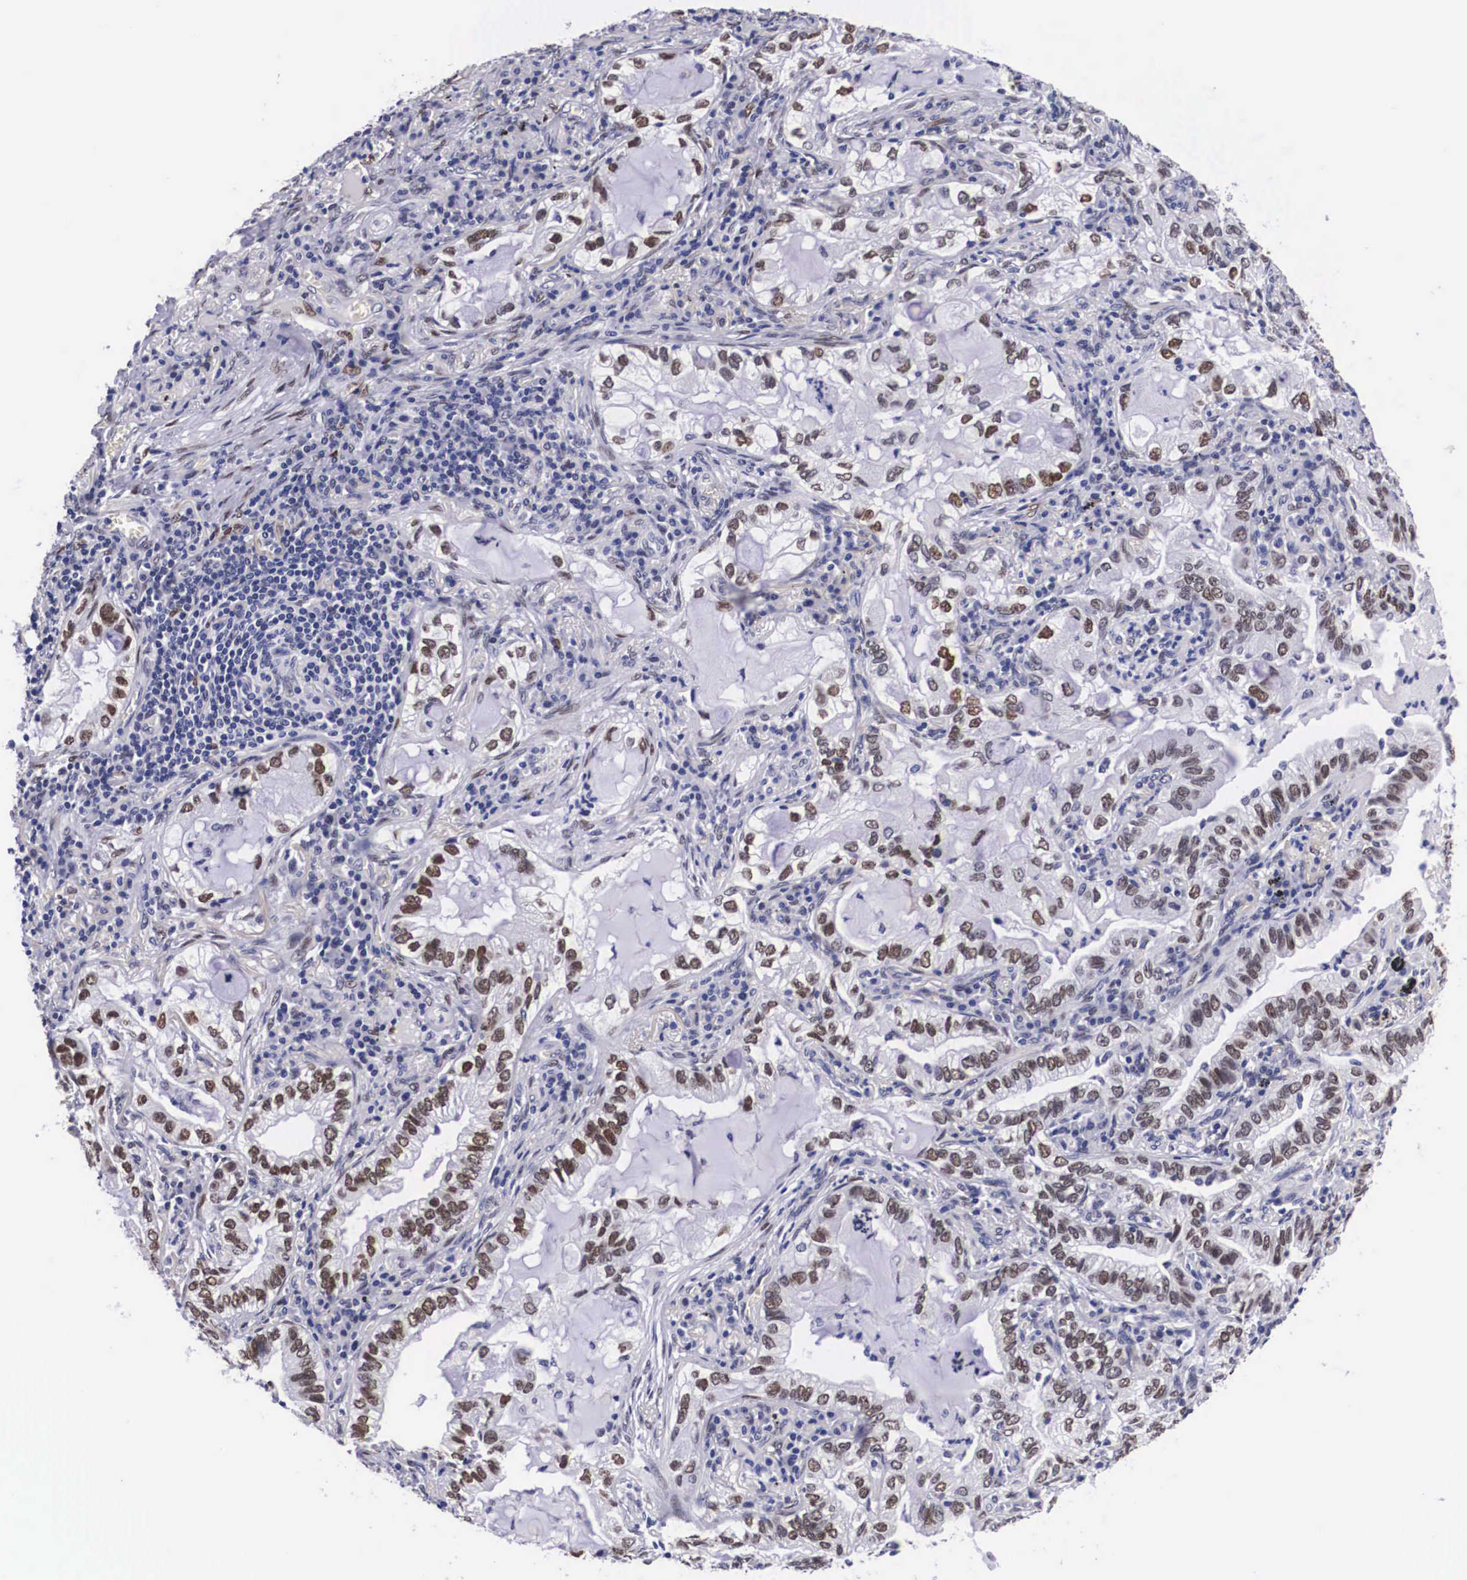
{"staining": {"intensity": "strong", "quantity": "25%-75%", "location": "nuclear"}, "tissue": "lung cancer", "cell_type": "Tumor cells", "image_type": "cancer", "snomed": [{"axis": "morphology", "description": "Adenocarcinoma, NOS"}, {"axis": "topography", "description": "Lung"}], "caption": "Immunohistochemistry of human adenocarcinoma (lung) reveals high levels of strong nuclear staining in approximately 25%-75% of tumor cells.", "gene": "KHDRBS3", "patient": {"sex": "female", "age": 50}}